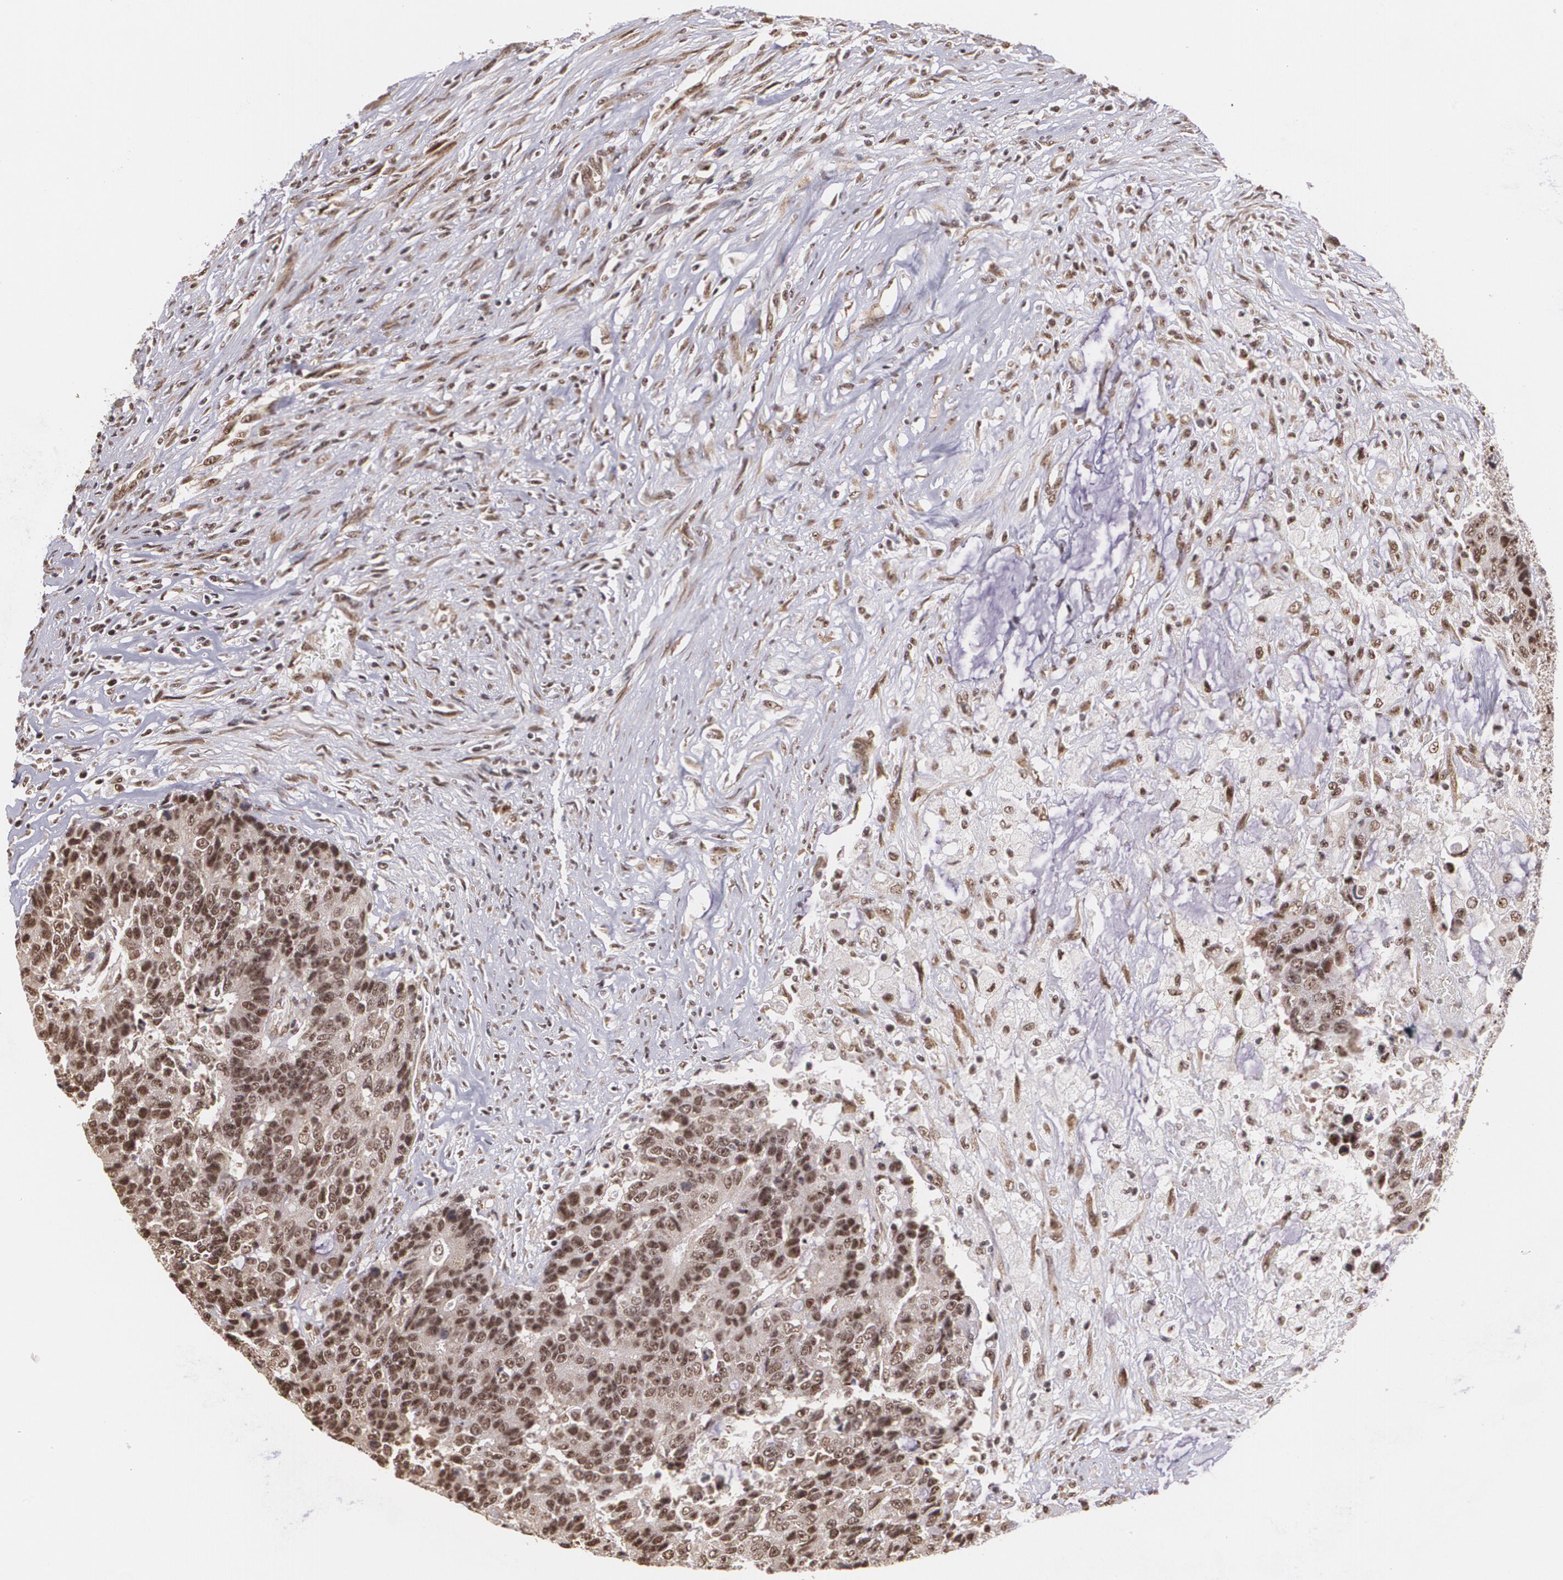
{"staining": {"intensity": "strong", "quantity": ">75%", "location": "cytoplasmic/membranous,nuclear"}, "tissue": "colorectal cancer", "cell_type": "Tumor cells", "image_type": "cancer", "snomed": [{"axis": "morphology", "description": "Adenocarcinoma, NOS"}, {"axis": "topography", "description": "Colon"}], "caption": "Adenocarcinoma (colorectal) stained for a protein displays strong cytoplasmic/membranous and nuclear positivity in tumor cells.", "gene": "C6orf15", "patient": {"sex": "female", "age": 86}}